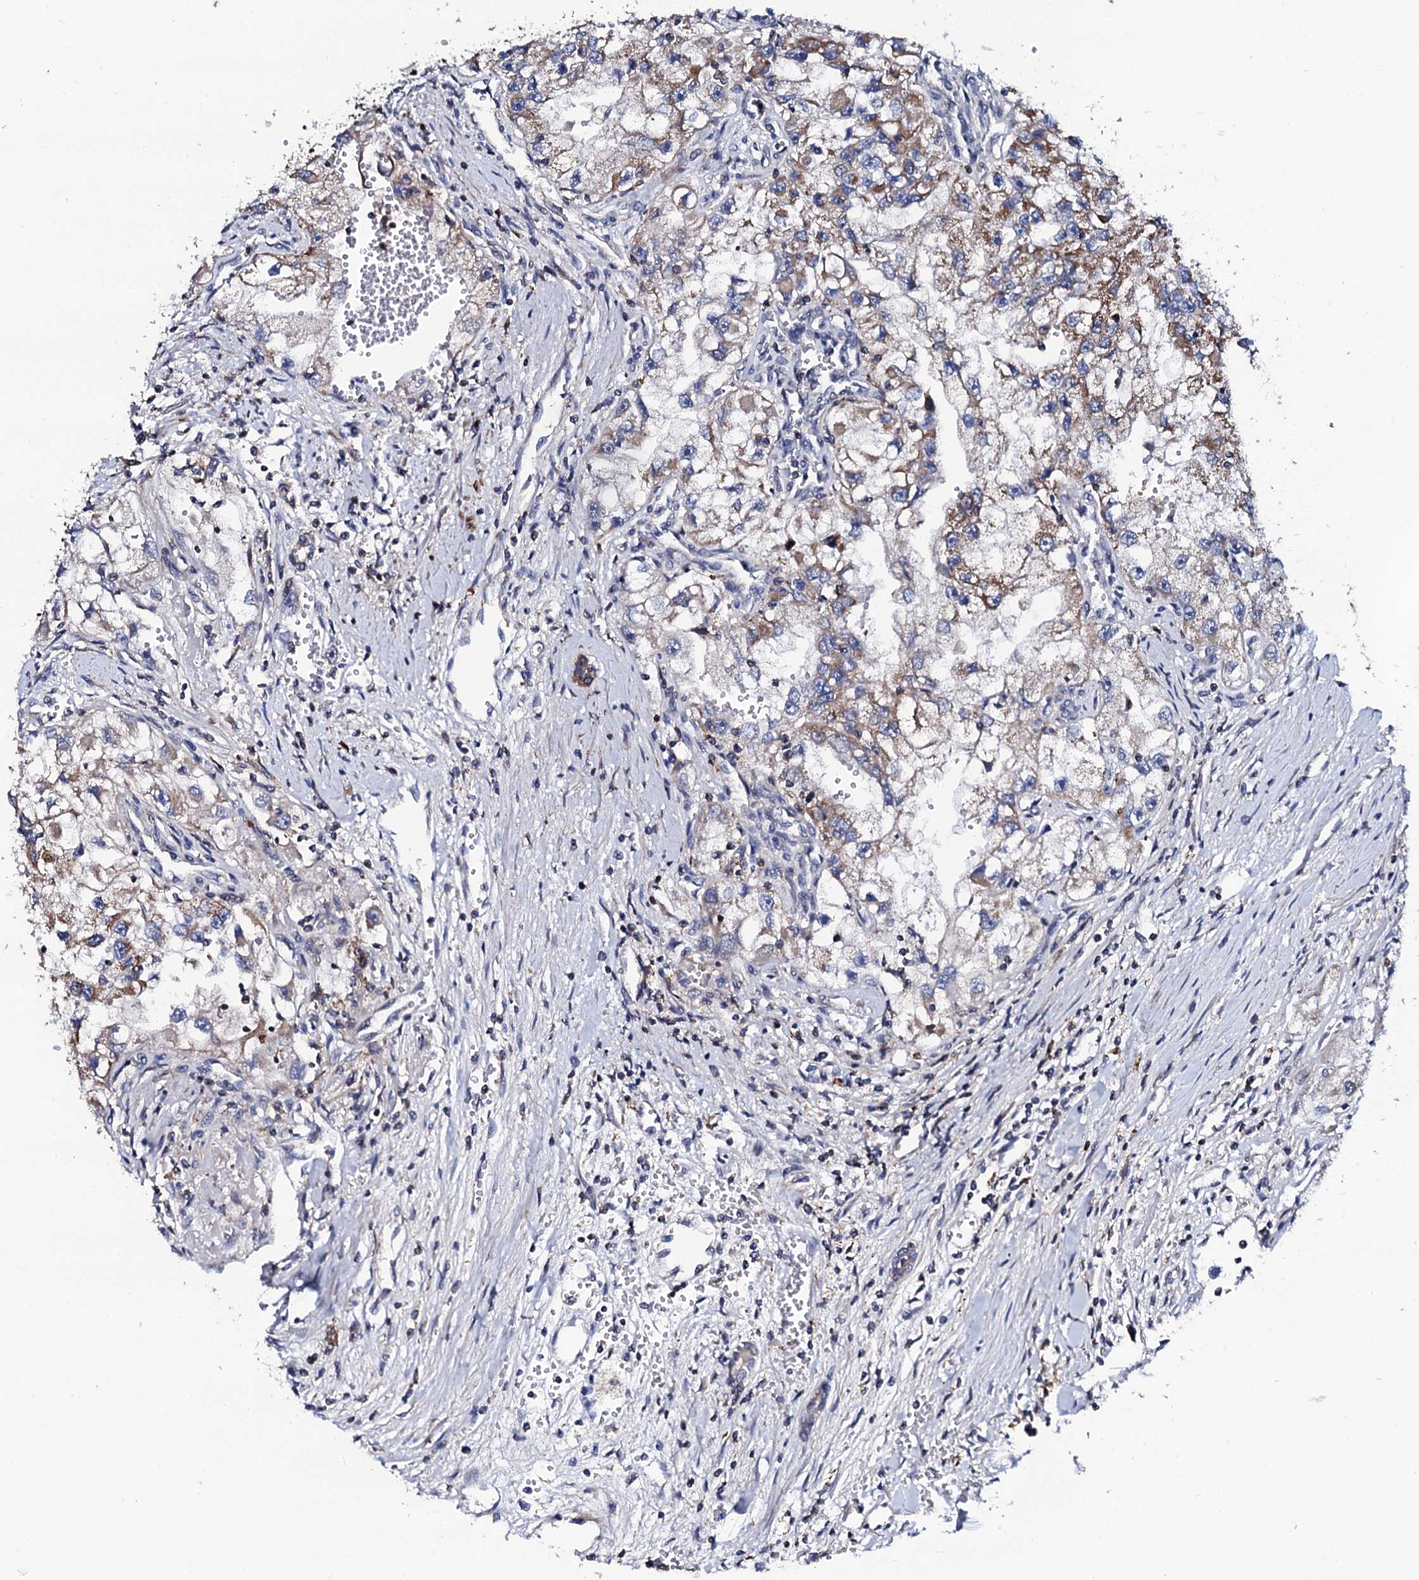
{"staining": {"intensity": "moderate", "quantity": "25%-75%", "location": "cytoplasmic/membranous"}, "tissue": "renal cancer", "cell_type": "Tumor cells", "image_type": "cancer", "snomed": [{"axis": "morphology", "description": "Adenocarcinoma, NOS"}, {"axis": "topography", "description": "Kidney"}], "caption": "Tumor cells reveal moderate cytoplasmic/membranous positivity in about 25%-75% of cells in adenocarcinoma (renal).", "gene": "COG4", "patient": {"sex": "male", "age": 63}}